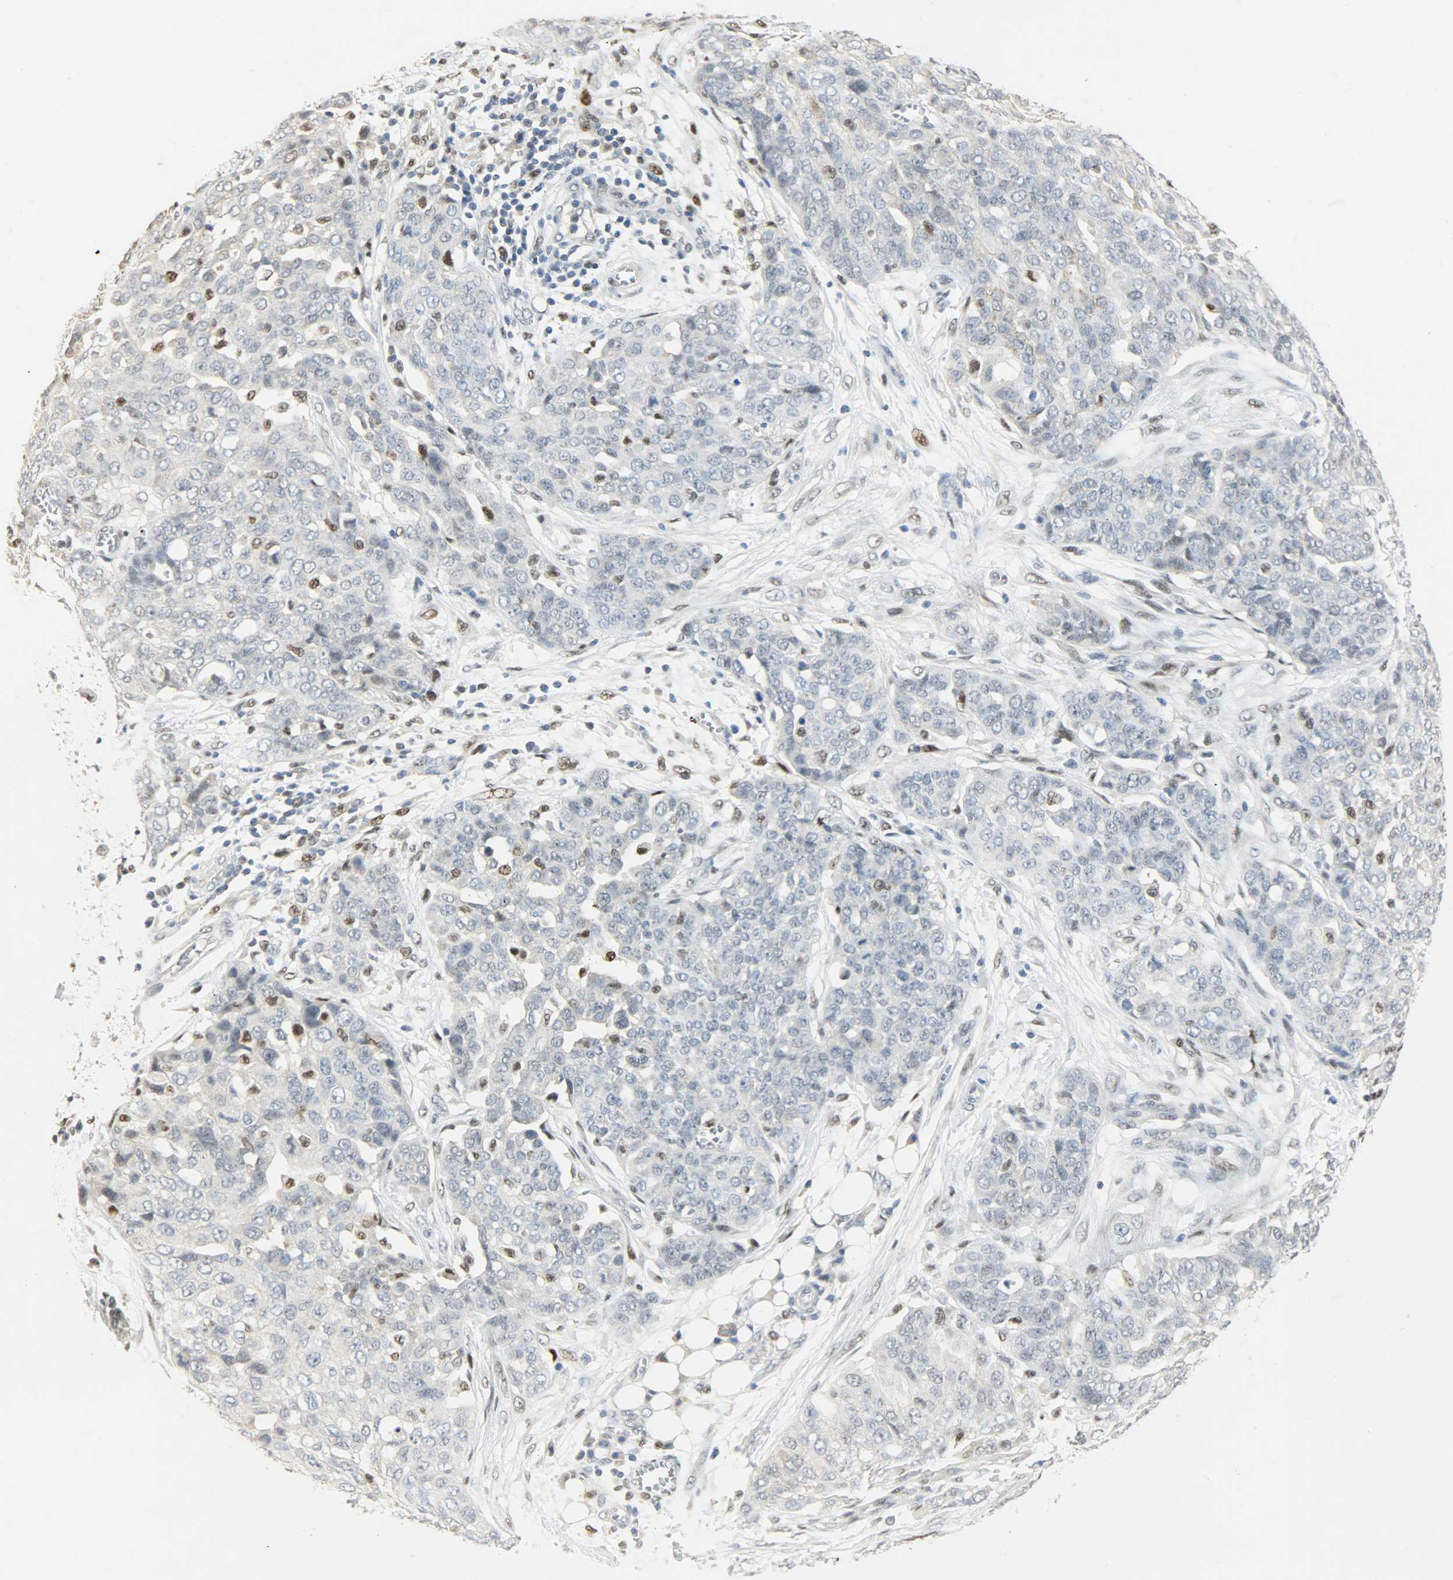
{"staining": {"intensity": "negative", "quantity": "none", "location": "none"}, "tissue": "ovarian cancer", "cell_type": "Tumor cells", "image_type": "cancer", "snomed": [{"axis": "morphology", "description": "Cystadenocarcinoma, serous, NOS"}, {"axis": "topography", "description": "Soft tissue"}, {"axis": "topography", "description": "Ovary"}], "caption": "DAB immunohistochemical staining of human ovarian cancer exhibits no significant positivity in tumor cells. The staining was performed using DAB (3,3'-diaminobenzidine) to visualize the protein expression in brown, while the nuclei were stained in blue with hematoxylin (Magnification: 20x).", "gene": "PPARG", "patient": {"sex": "female", "age": 57}}